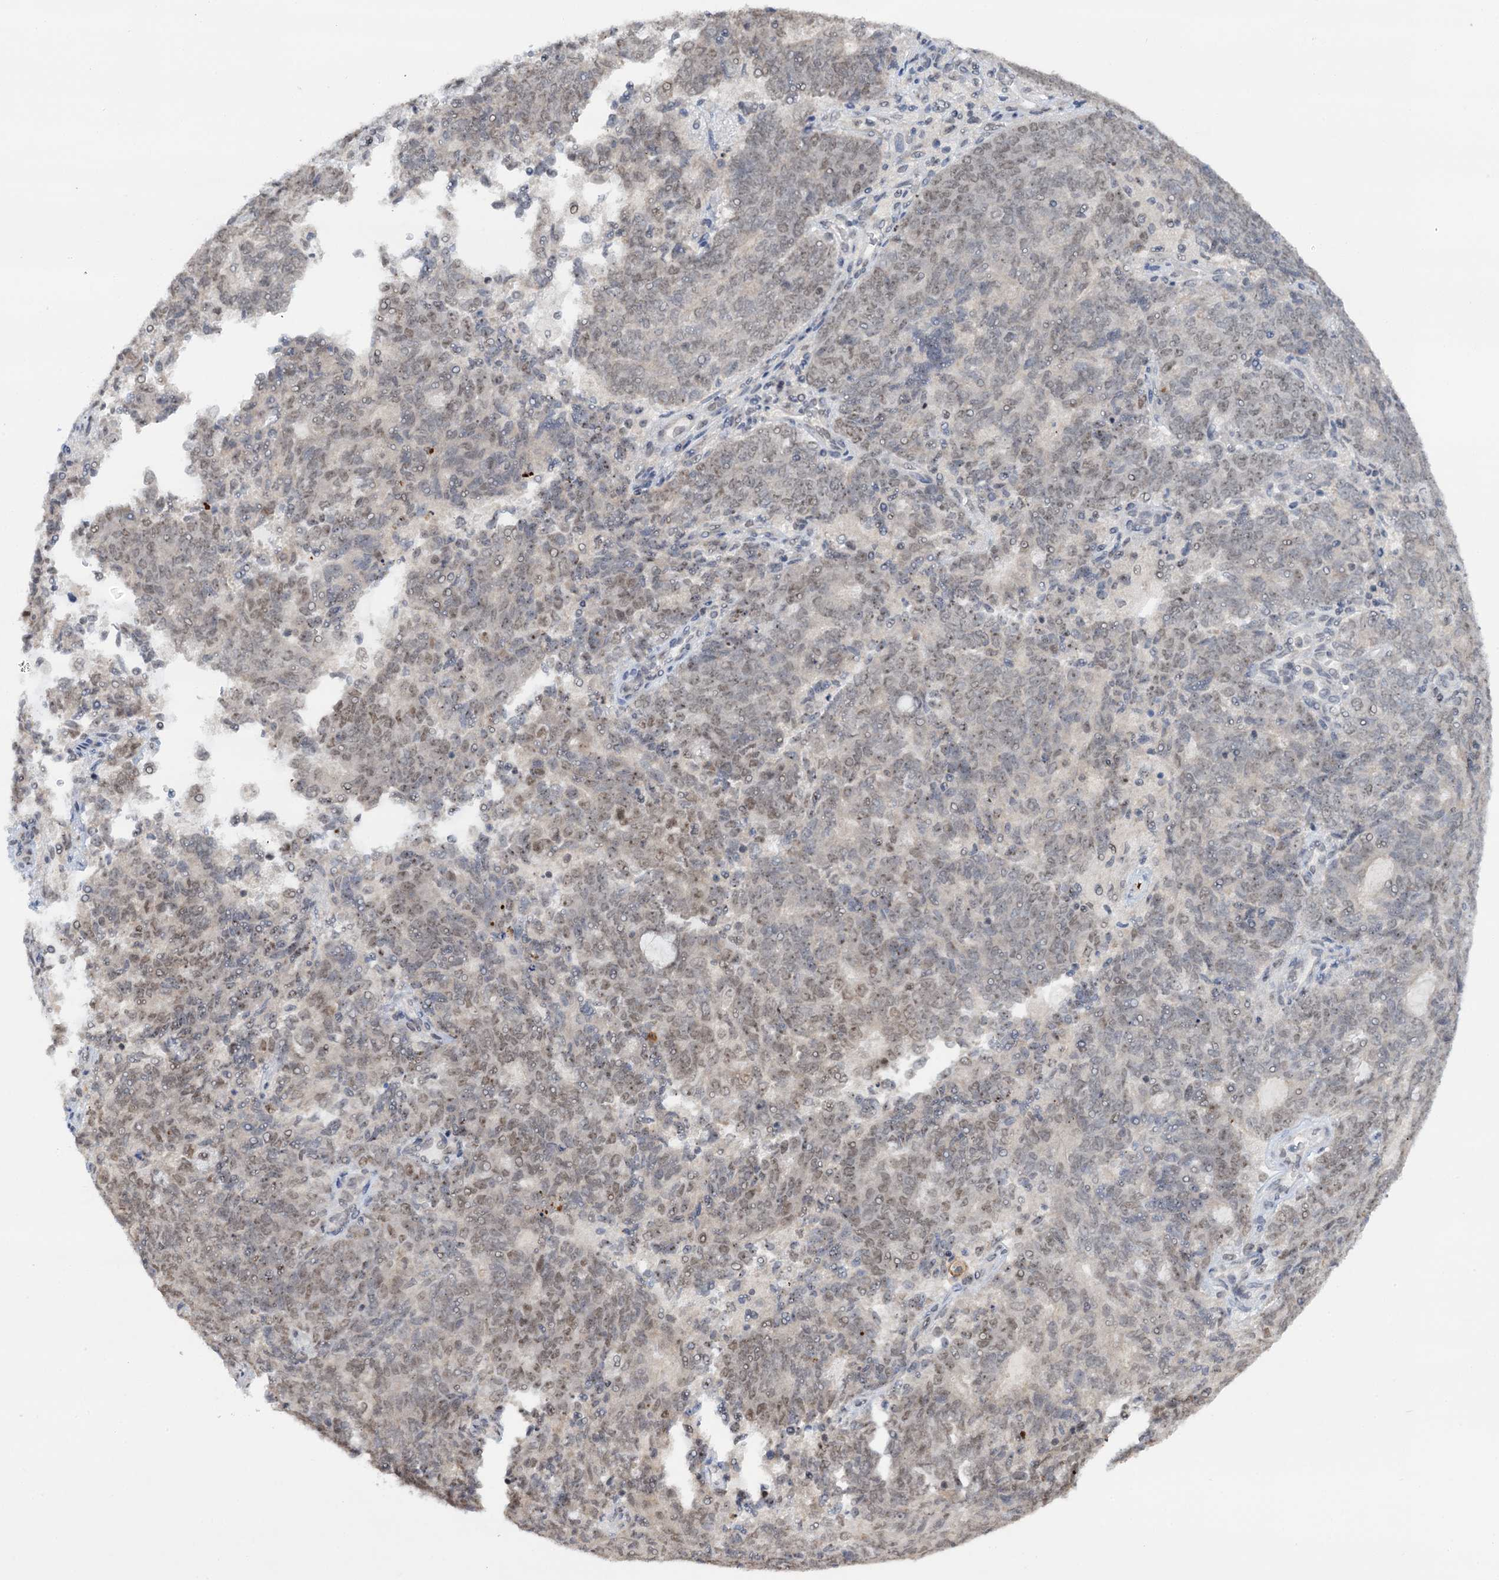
{"staining": {"intensity": "weak", "quantity": ">75%", "location": "cytoplasmic/membranous"}, "tissue": "endometrial cancer", "cell_type": "Tumor cells", "image_type": "cancer", "snomed": [{"axis": "morphology", "description": "Adenocarcinoma, NOS"}, {"axis": "topography", "description": "Endometrium"}], "caption": "High-magnification brightfield microscopy of endometrial adenocarcinoma stained with DAB (3,3'-diaminobenzidine) (brown) and counterstained with hematoxylin (blue). tumor cells exhibit weak cytoplasmic/membranous staining is present in about>75% of cells.", "gene": "NAT10", "patient": {"sex": "female", "age": 80}}